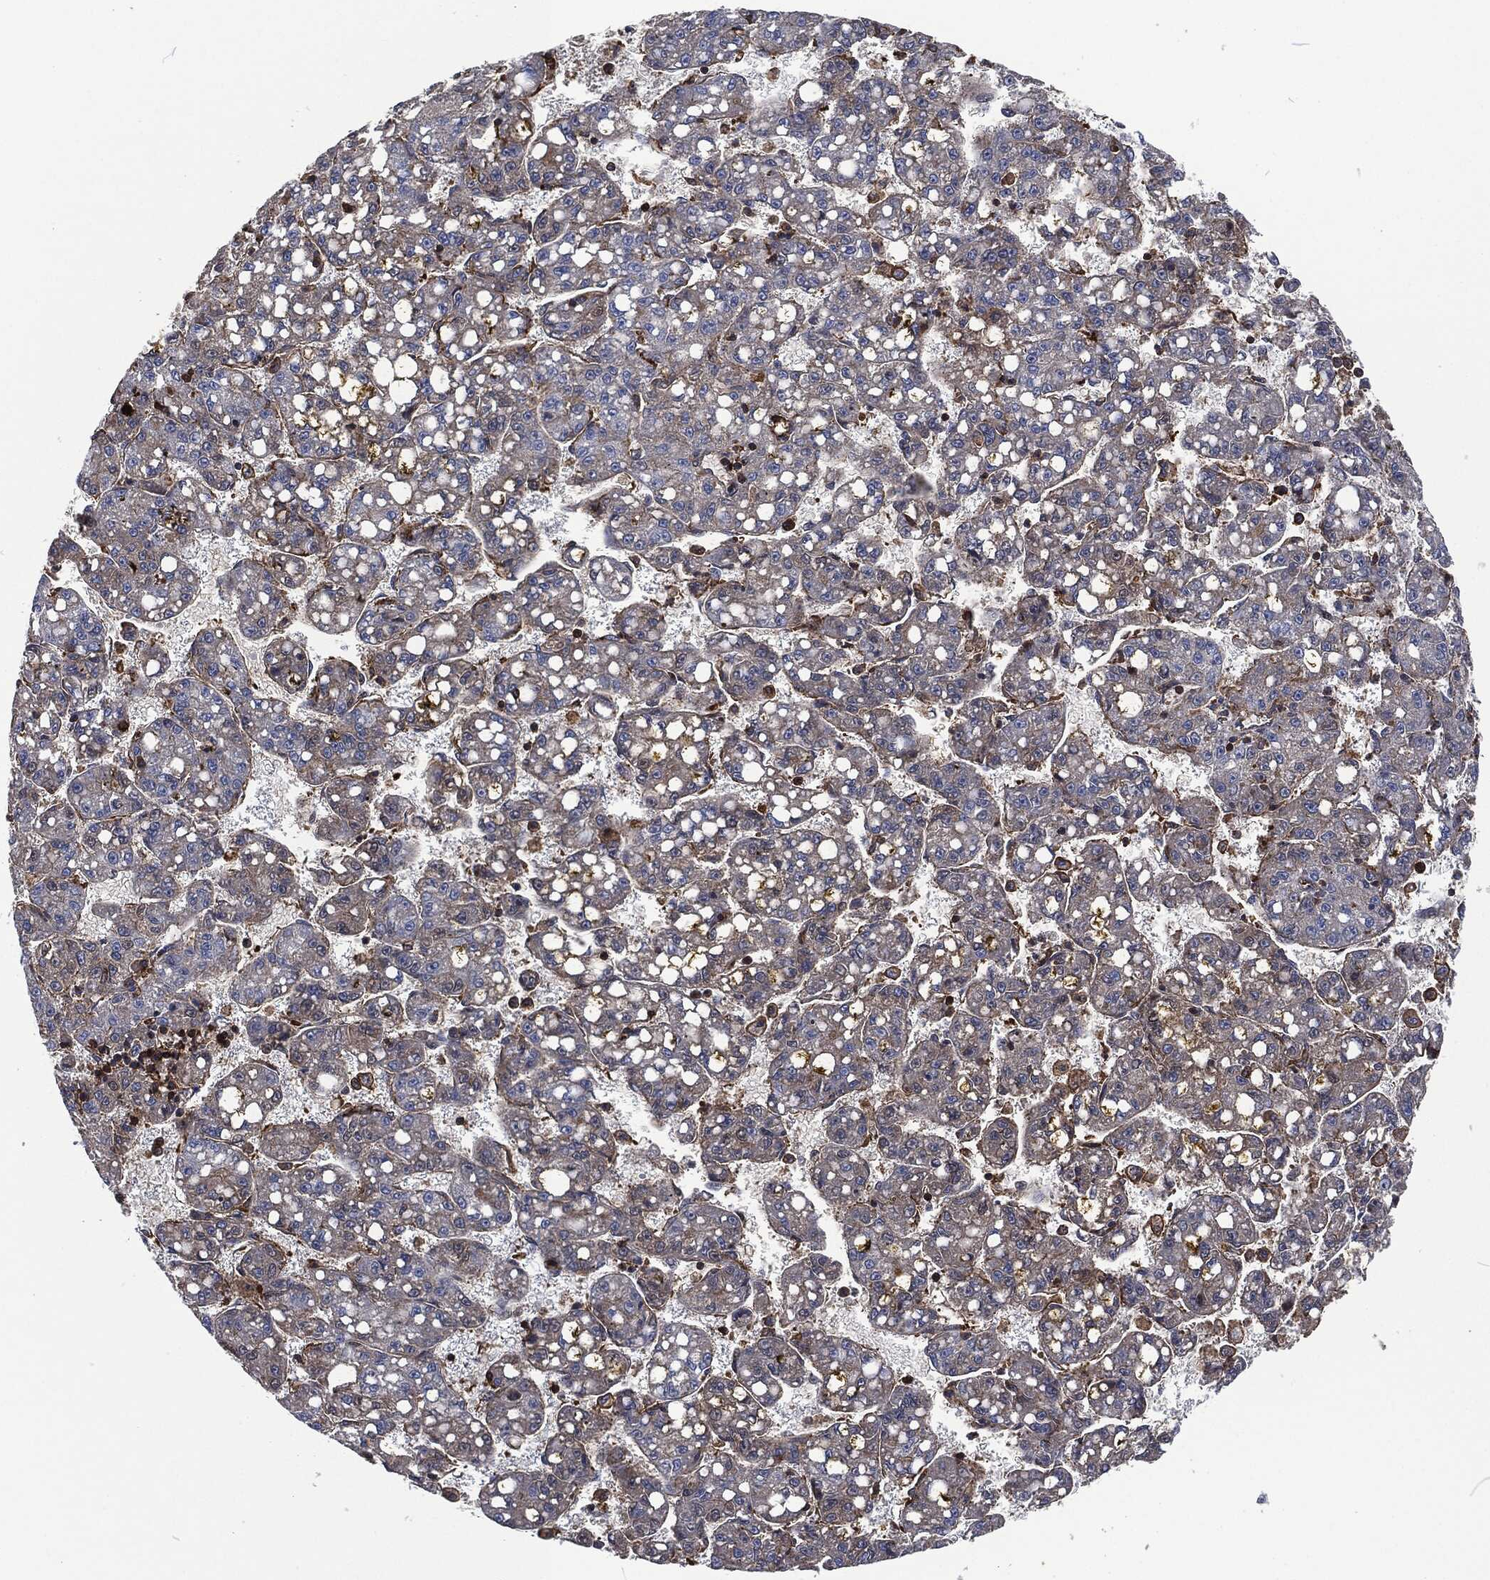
{"staining": {"intensity": "weak", "quantity": "<25%", "location": "cytoplasmic/membranous"}, "tissue": "liver cancer", "cell_type": "Tumor cells", "image_type": "cancer", "snomed": [{"axis": "morphology", "description": "Carcinoma, Hepatocellular, NOS"}, {"axis": "topography", "description": "Liver"}], "caption": "Immunohistochemistry (IHC) photomicrograph of neoplastic tissue: human hepatocellular carcinoma (liver) stained with DAB reveals no significant protein staining in tumor cells.", "gene": "LGALS9", "patient": {"sex": "female", "age": 65}}